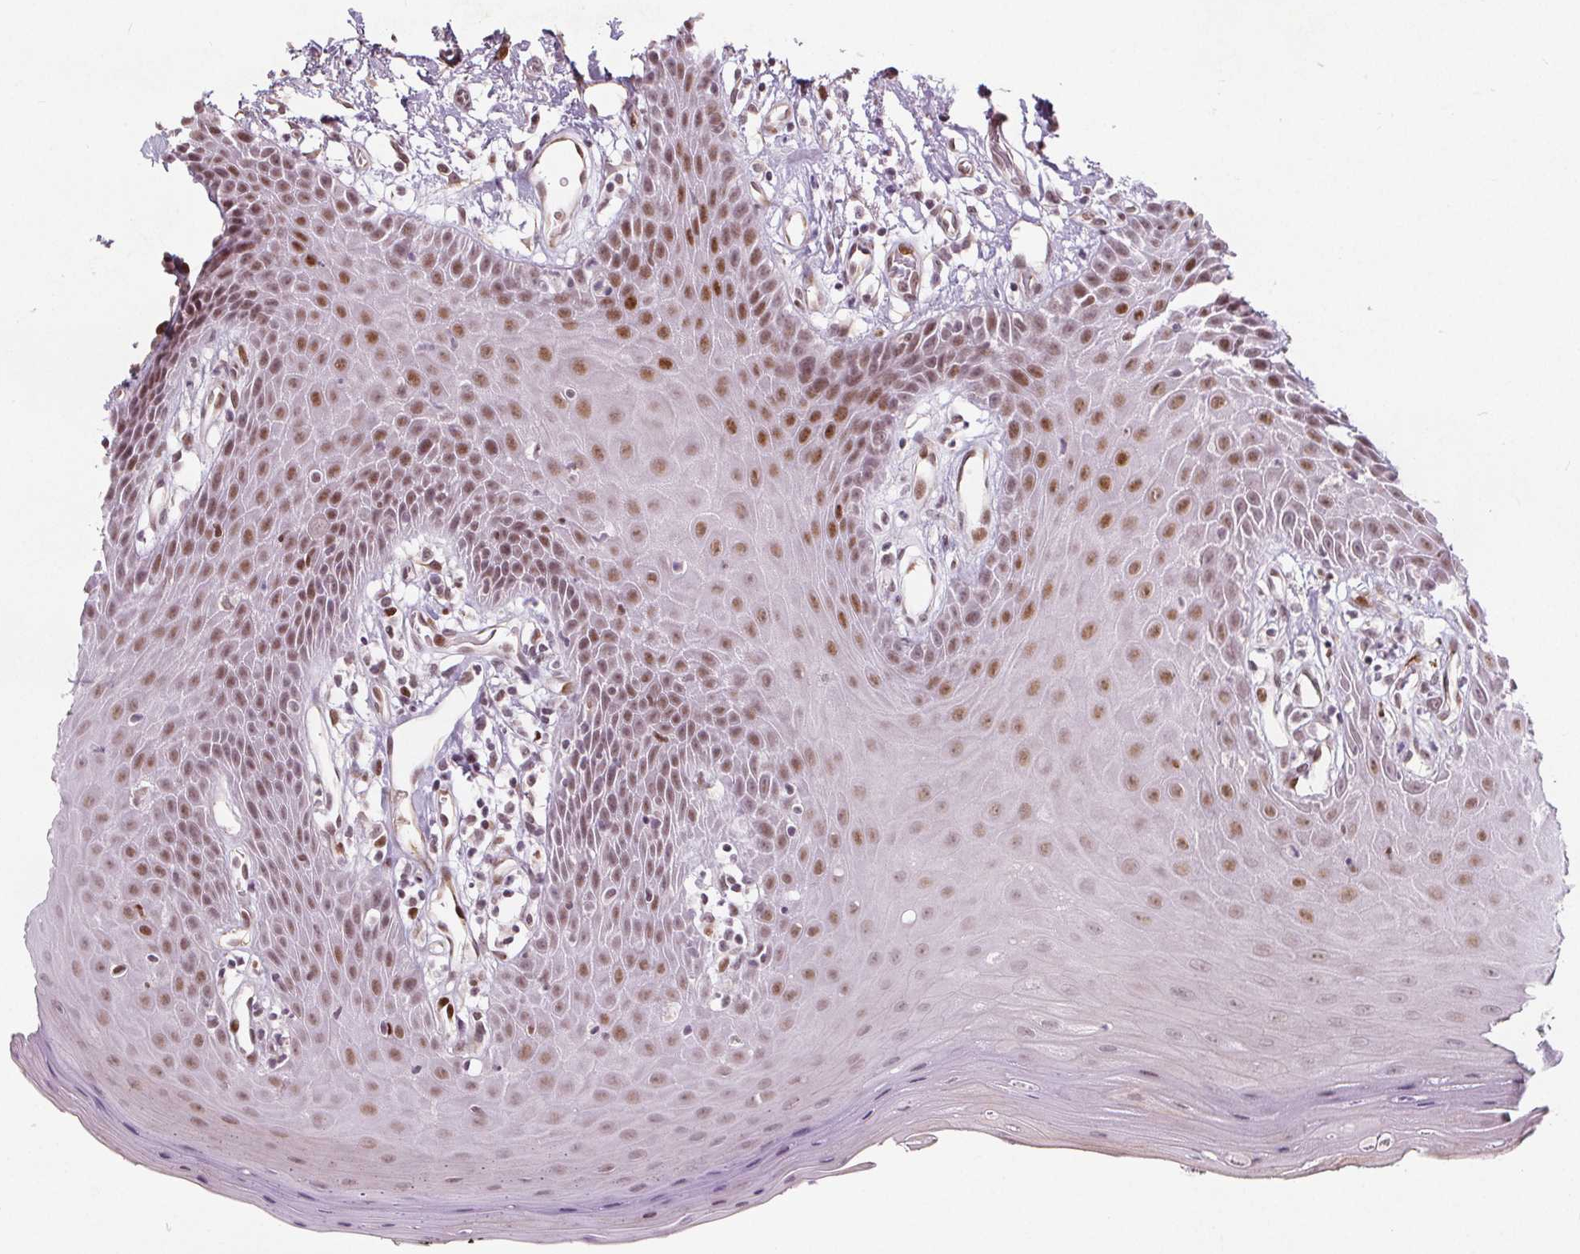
{"staining": {"intensity": "moderate", "quantity": "25%-75%", "location": "nuclear"}, "tissue": "oral mucosa", "cell_type": "Squamous epithelial cells", "image_type": "normal", "snomed": [{"axis": "morphology", "description": "Normal tissue, NOS"}, {"axis": "topography", "description": "Oral tissue"}, {"axis": "topography", "description": "Tounge, NOS"}], "caption": "This histopathology image displays benign oral mucosa stained with immunohistochemistry (IHC) to label a protein in brown. The nuclear of squamous epithelial cells show moderate positivity for the protein. Nuclei are counter-stained blue.", "gene": "TAF6L", "patient": {"sex": "female", "age": 59}}